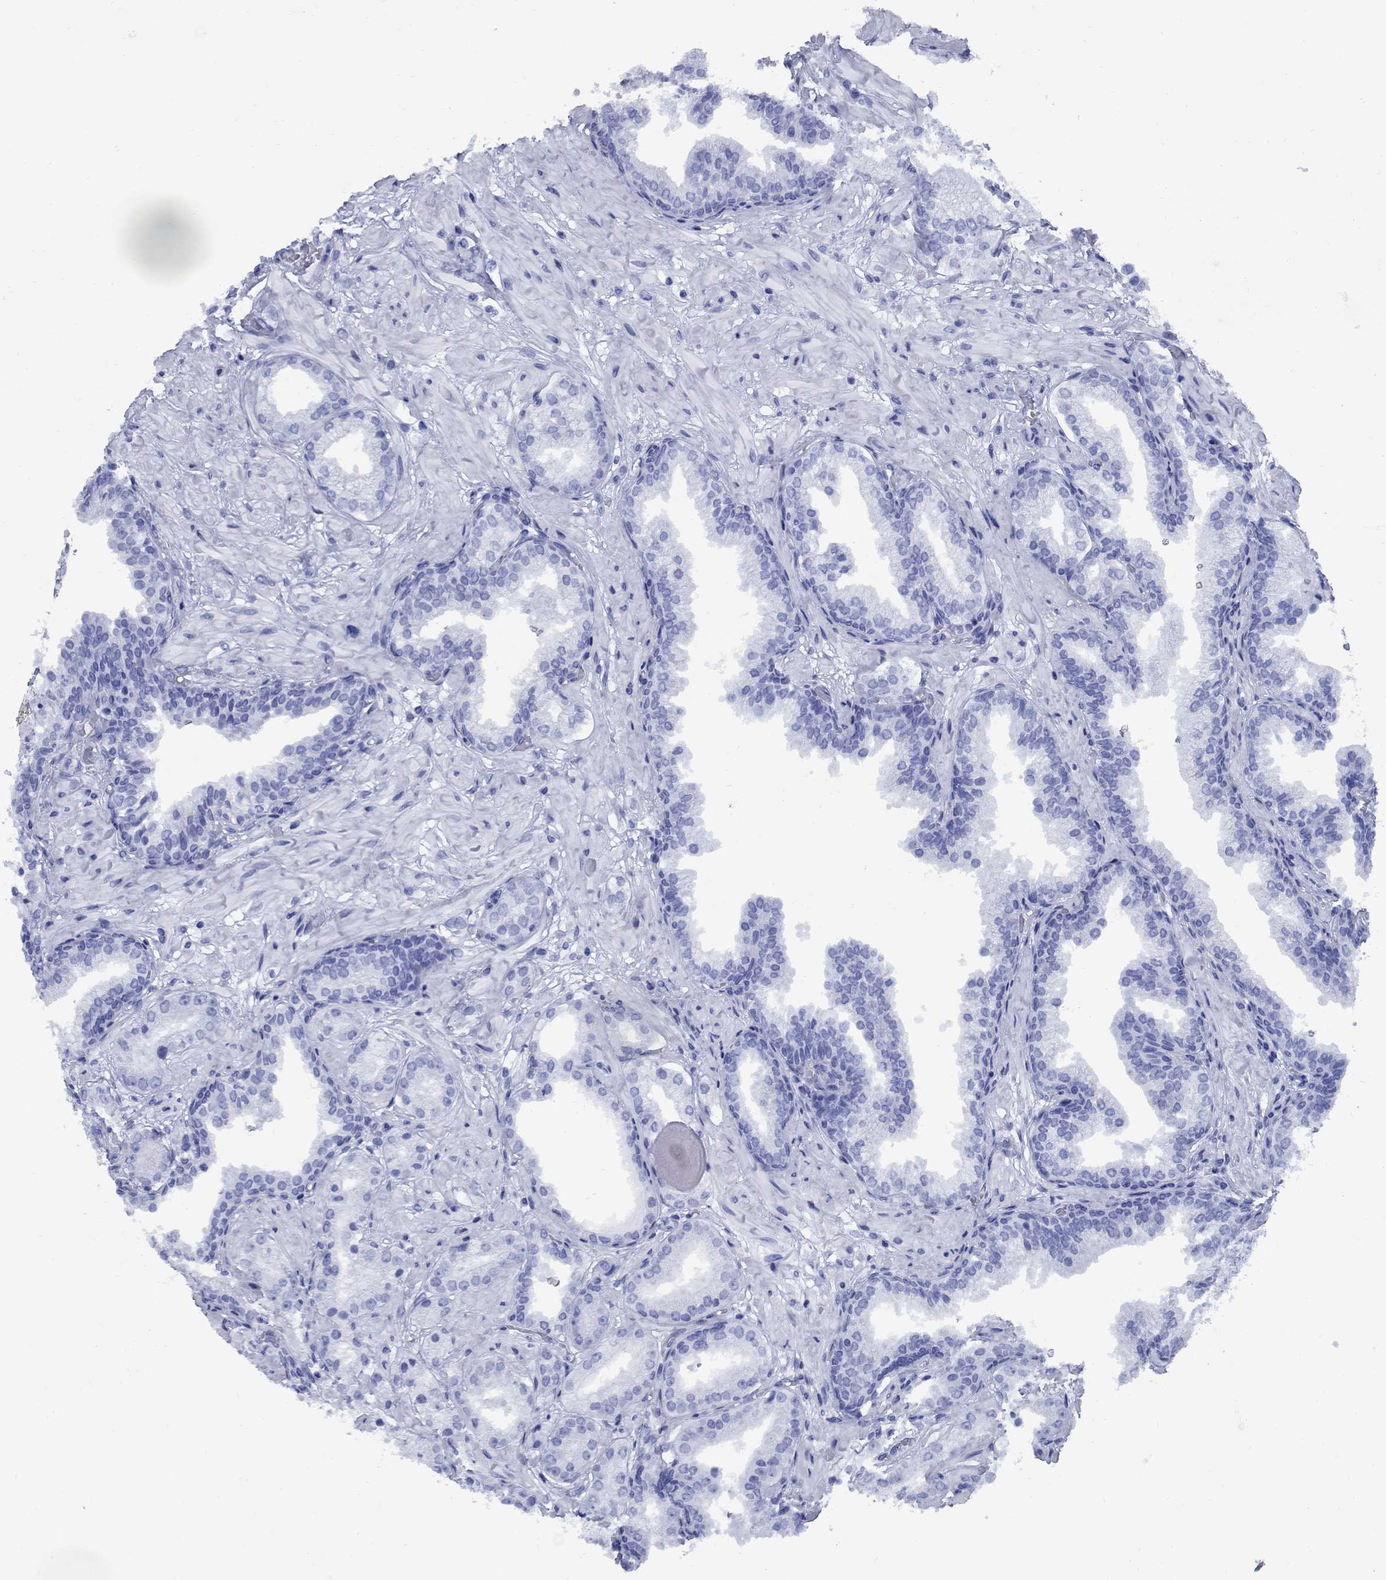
{"staining": {"intensity": "negative", "quantity": "none", "location": "none"}, "tissue": "prostate cancer", "cell_type": "Tumor cells", "image_type": "cancer", "snomed": [{"axis": "morphology", "description": "Adenocarcinoma, NOS"}, {"axis": "topography", "description": "Prostate and seminal vesicle, NOS"}, {"axis": "topography", "description": "Prostate"}], "caption": "There is no significant positivity in tumor cells of prostate cancer (adenocarcinoma).", "gene": "SMCP", "patient": {"sex": "male", "age": 44}}